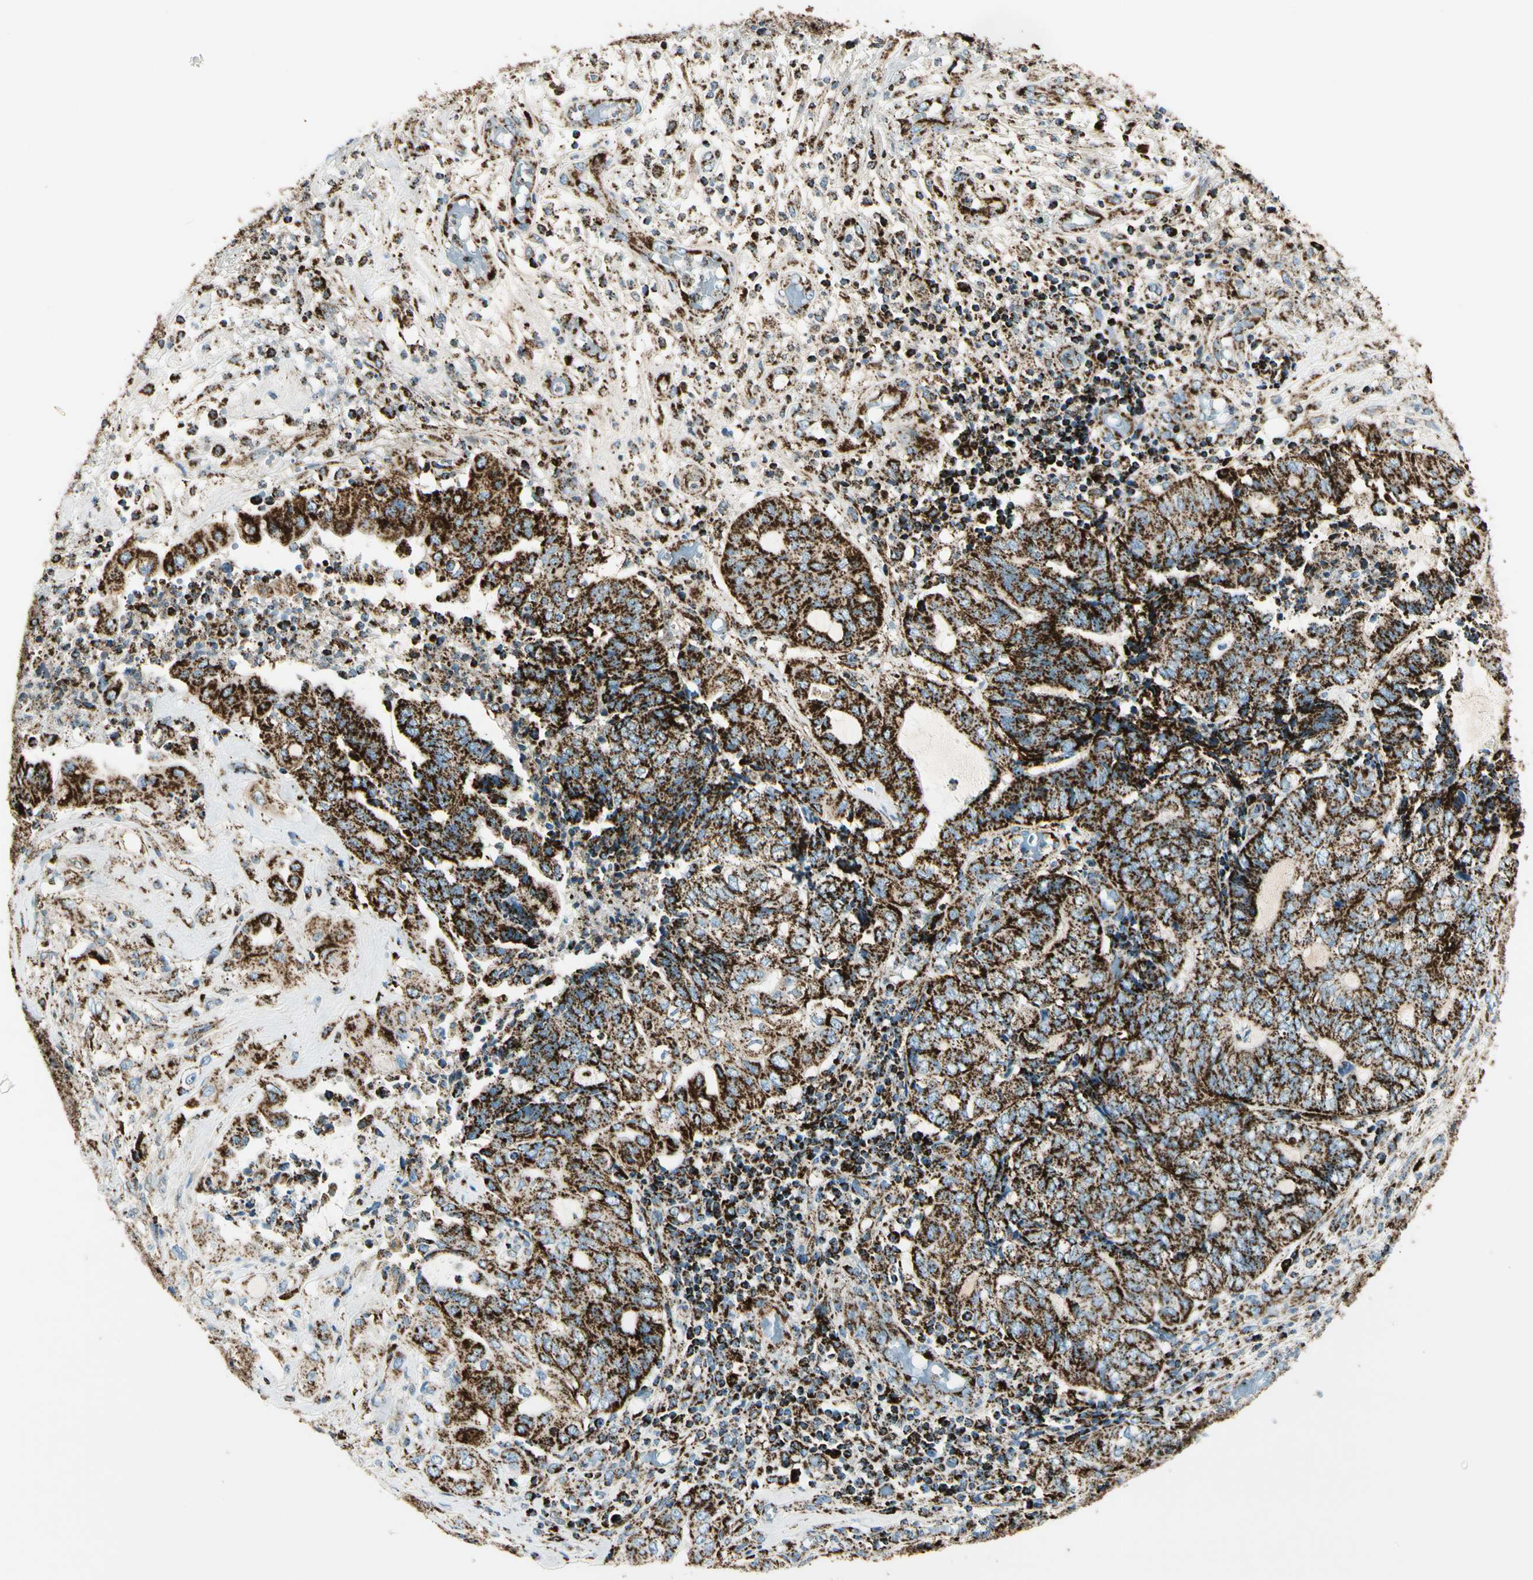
{"staining": {"intensity": "strong", "quantity": ">75%", "location": "cytoplasmic/membranous"}, "tissue": "endometrial cancer", "cell_type": "Tumor cells", "image_type": "cancer", "snomed": [{"axis": "morphology", "description": "Adenocarcinoma, NOS"}, {"axis": "topography", "description": "Uterus"}, {"axis": "topography", "description": "Endometrium"}], "caption": "Adenocarcinoma (endometrial) was stained to show a protein in brown. There is high levels of strong cytoplasmic/membranous expression in approximately >75% of tumor cells.", "gene": "ME2", "patient": {"sex": "female", "age": 70}}